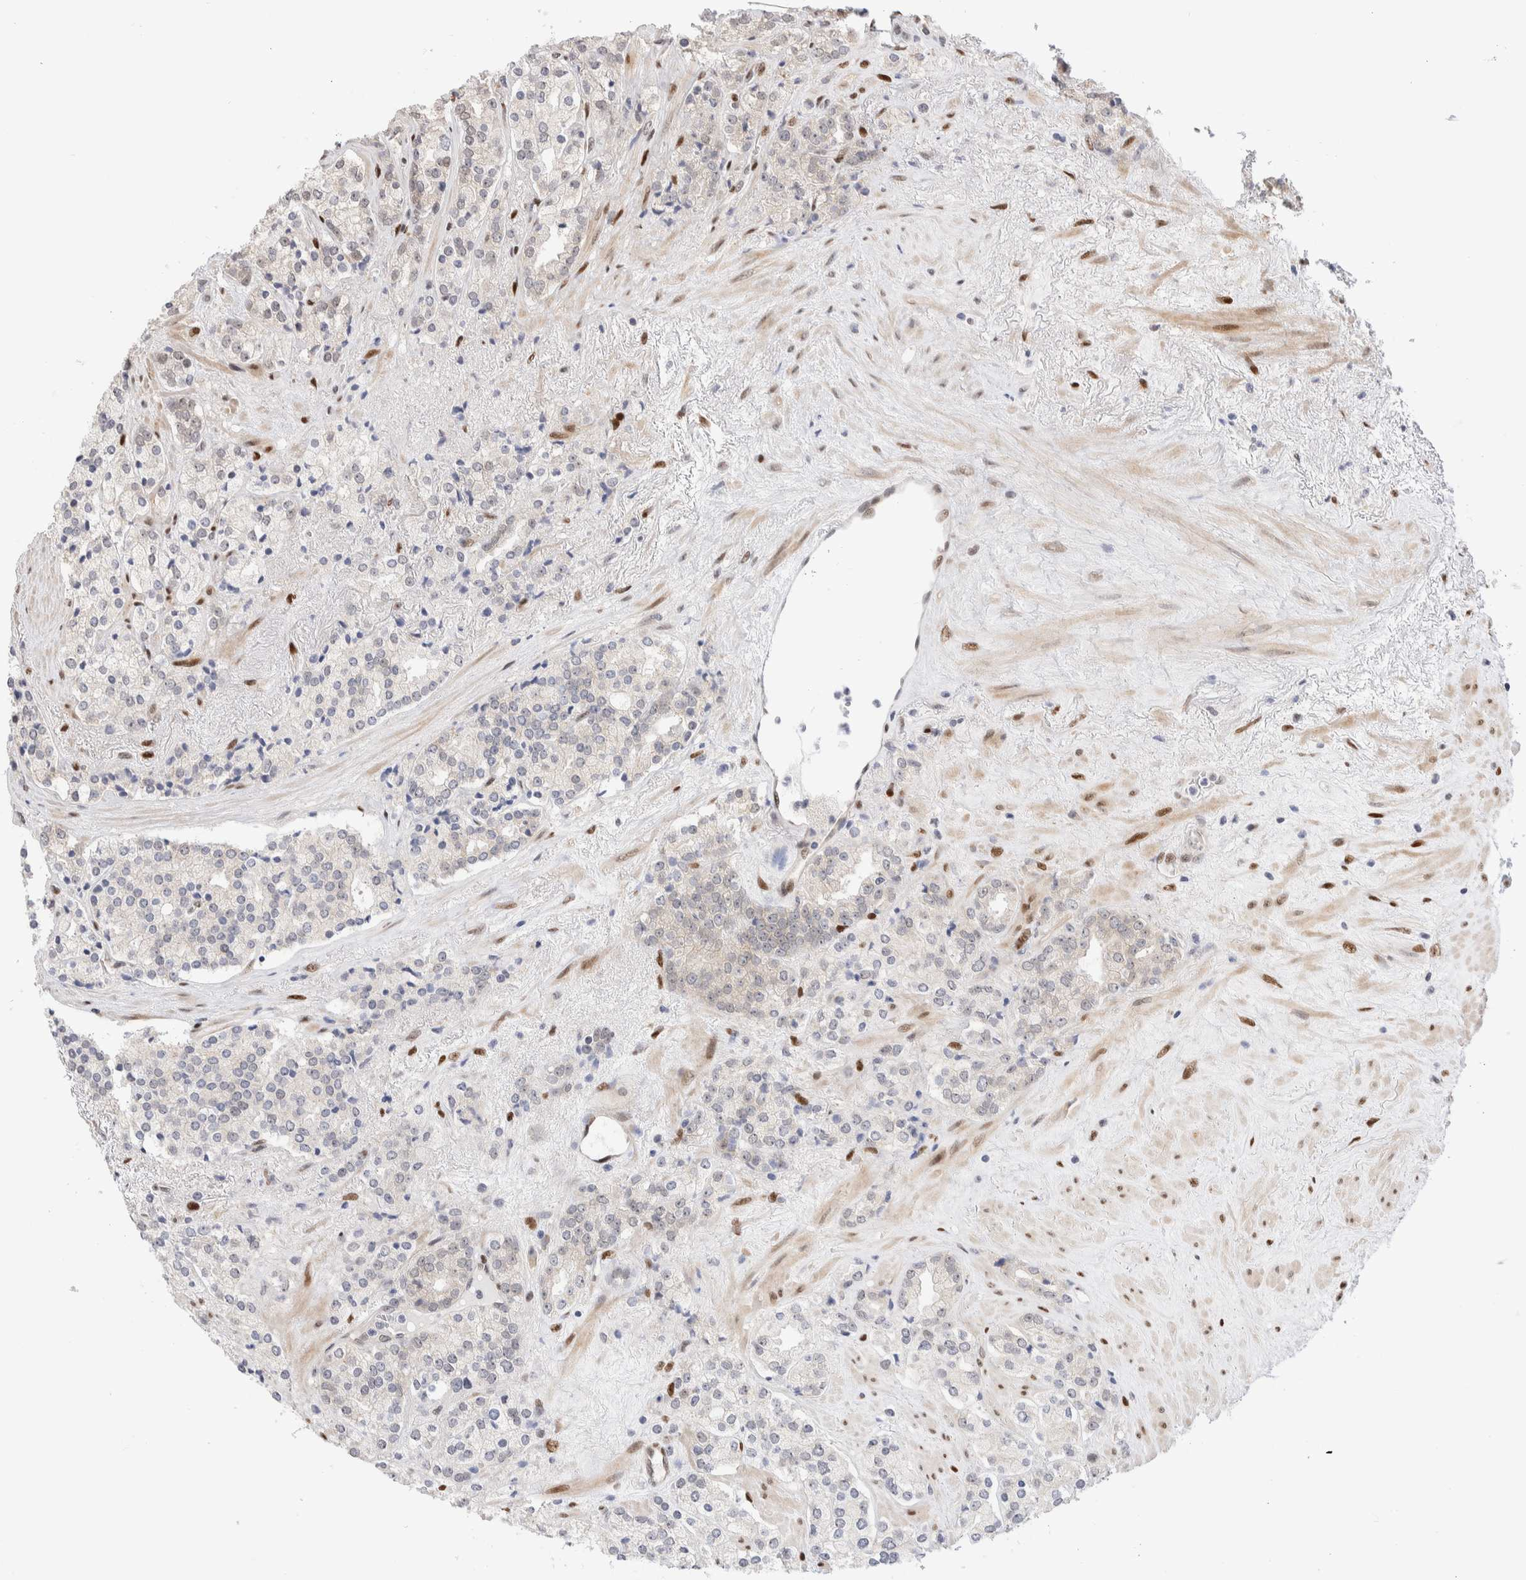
{"staining": {"intensity": "negative", "quantity": "none", "location": "none"}, "tissue": "prostate cancer", "cell_type": "Tumor cells", "image_type": "cancer", "snomed": [{"axis": "morphology", "description": "Adenocarcinoma, High grade"}, {"axis": "topography", "description": "Prostate"}], "caption": "Tumor cells show no significant positivity in prostate adenocarcinoma (high-grade).", "gene": "NSMAF", "patient": {"sex": "male", "age": 71}}